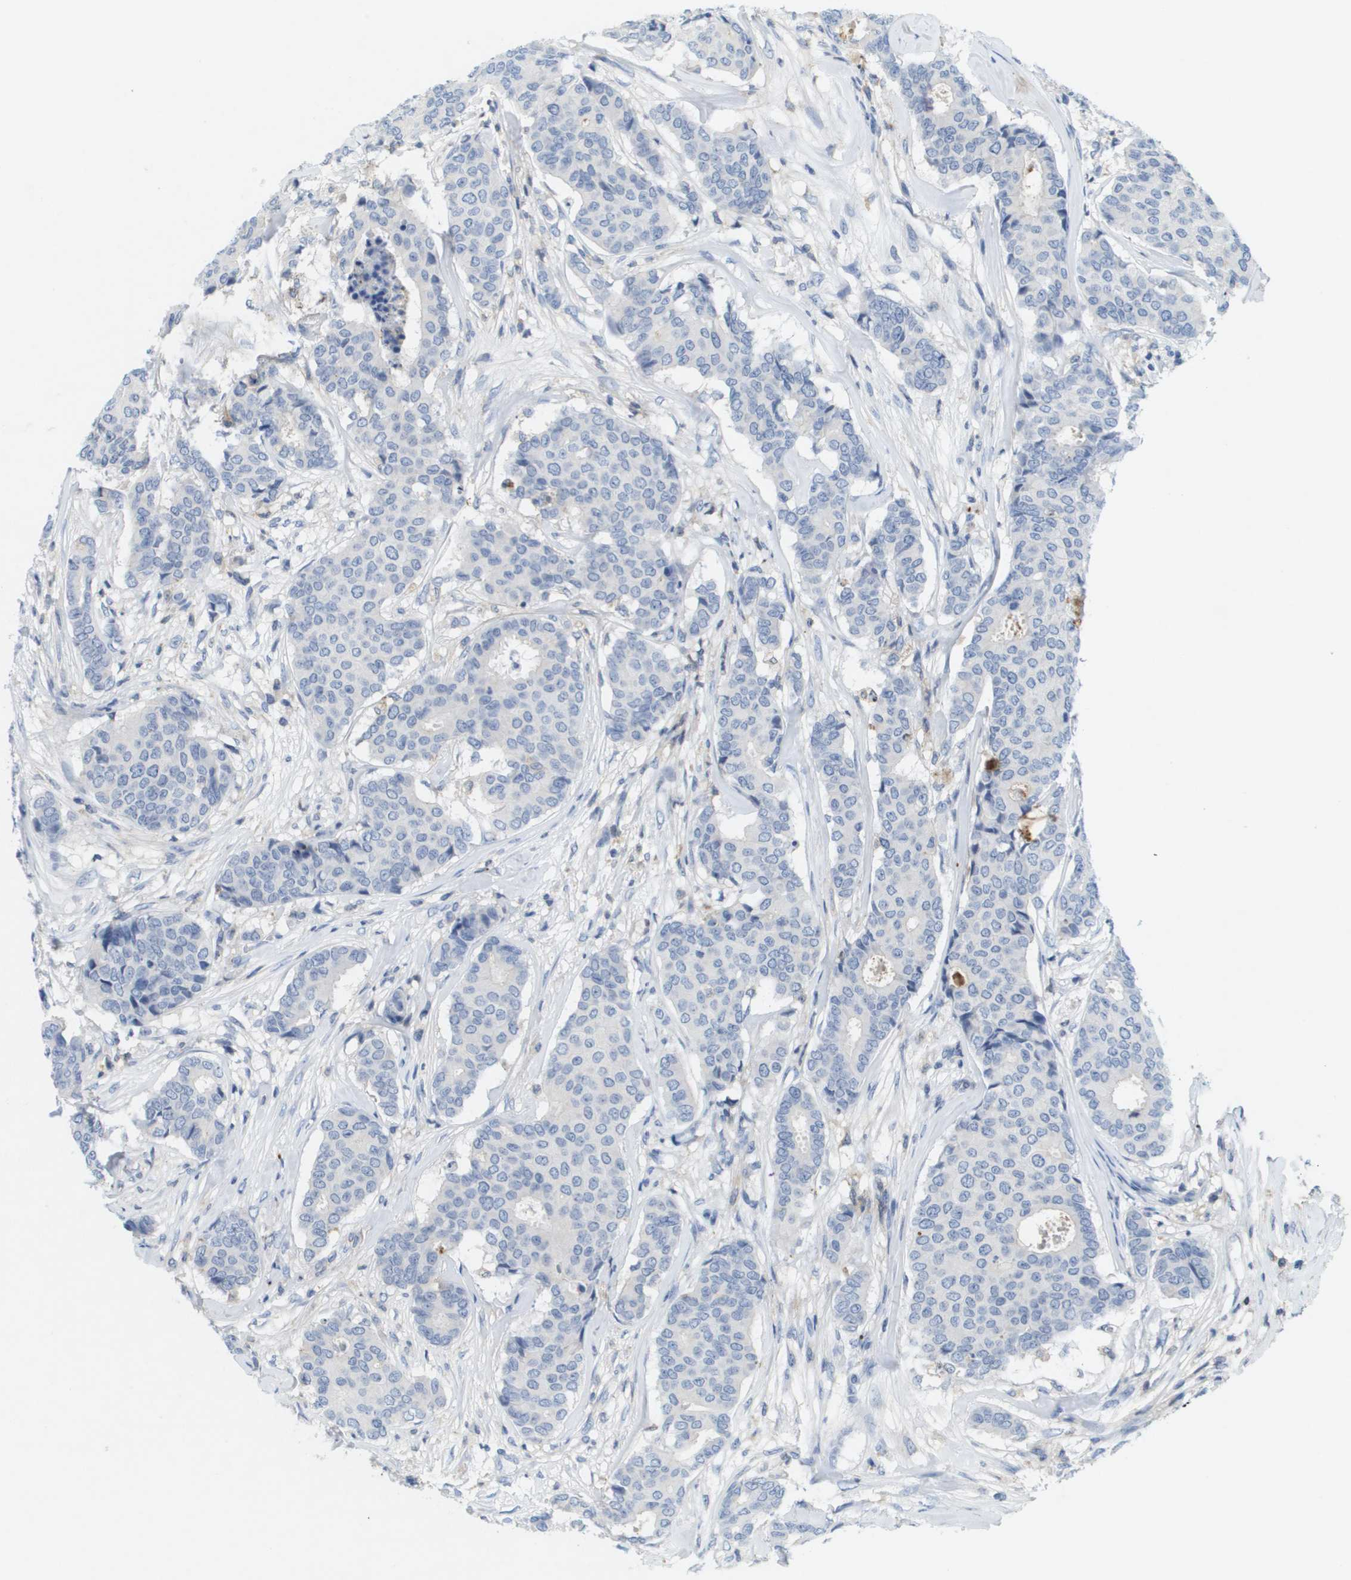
{"staining": {"intensity": "negative", "quantity": "none", "location": "none"}, "tissue": "breast cancer", "cell_type": "Tumor cells", "image_type": "cancer", "snomed": [{"axis": "morphology", "description": "Duct carcinoma"}, {"axis": "topography", "description": "Breast"}], "caption": "Tumor cells are negative for brown protein staining in breast cancer (intraductal carcinoma).", "gene": "LIPG", "patient": {"sex": "female", "age": 75}}